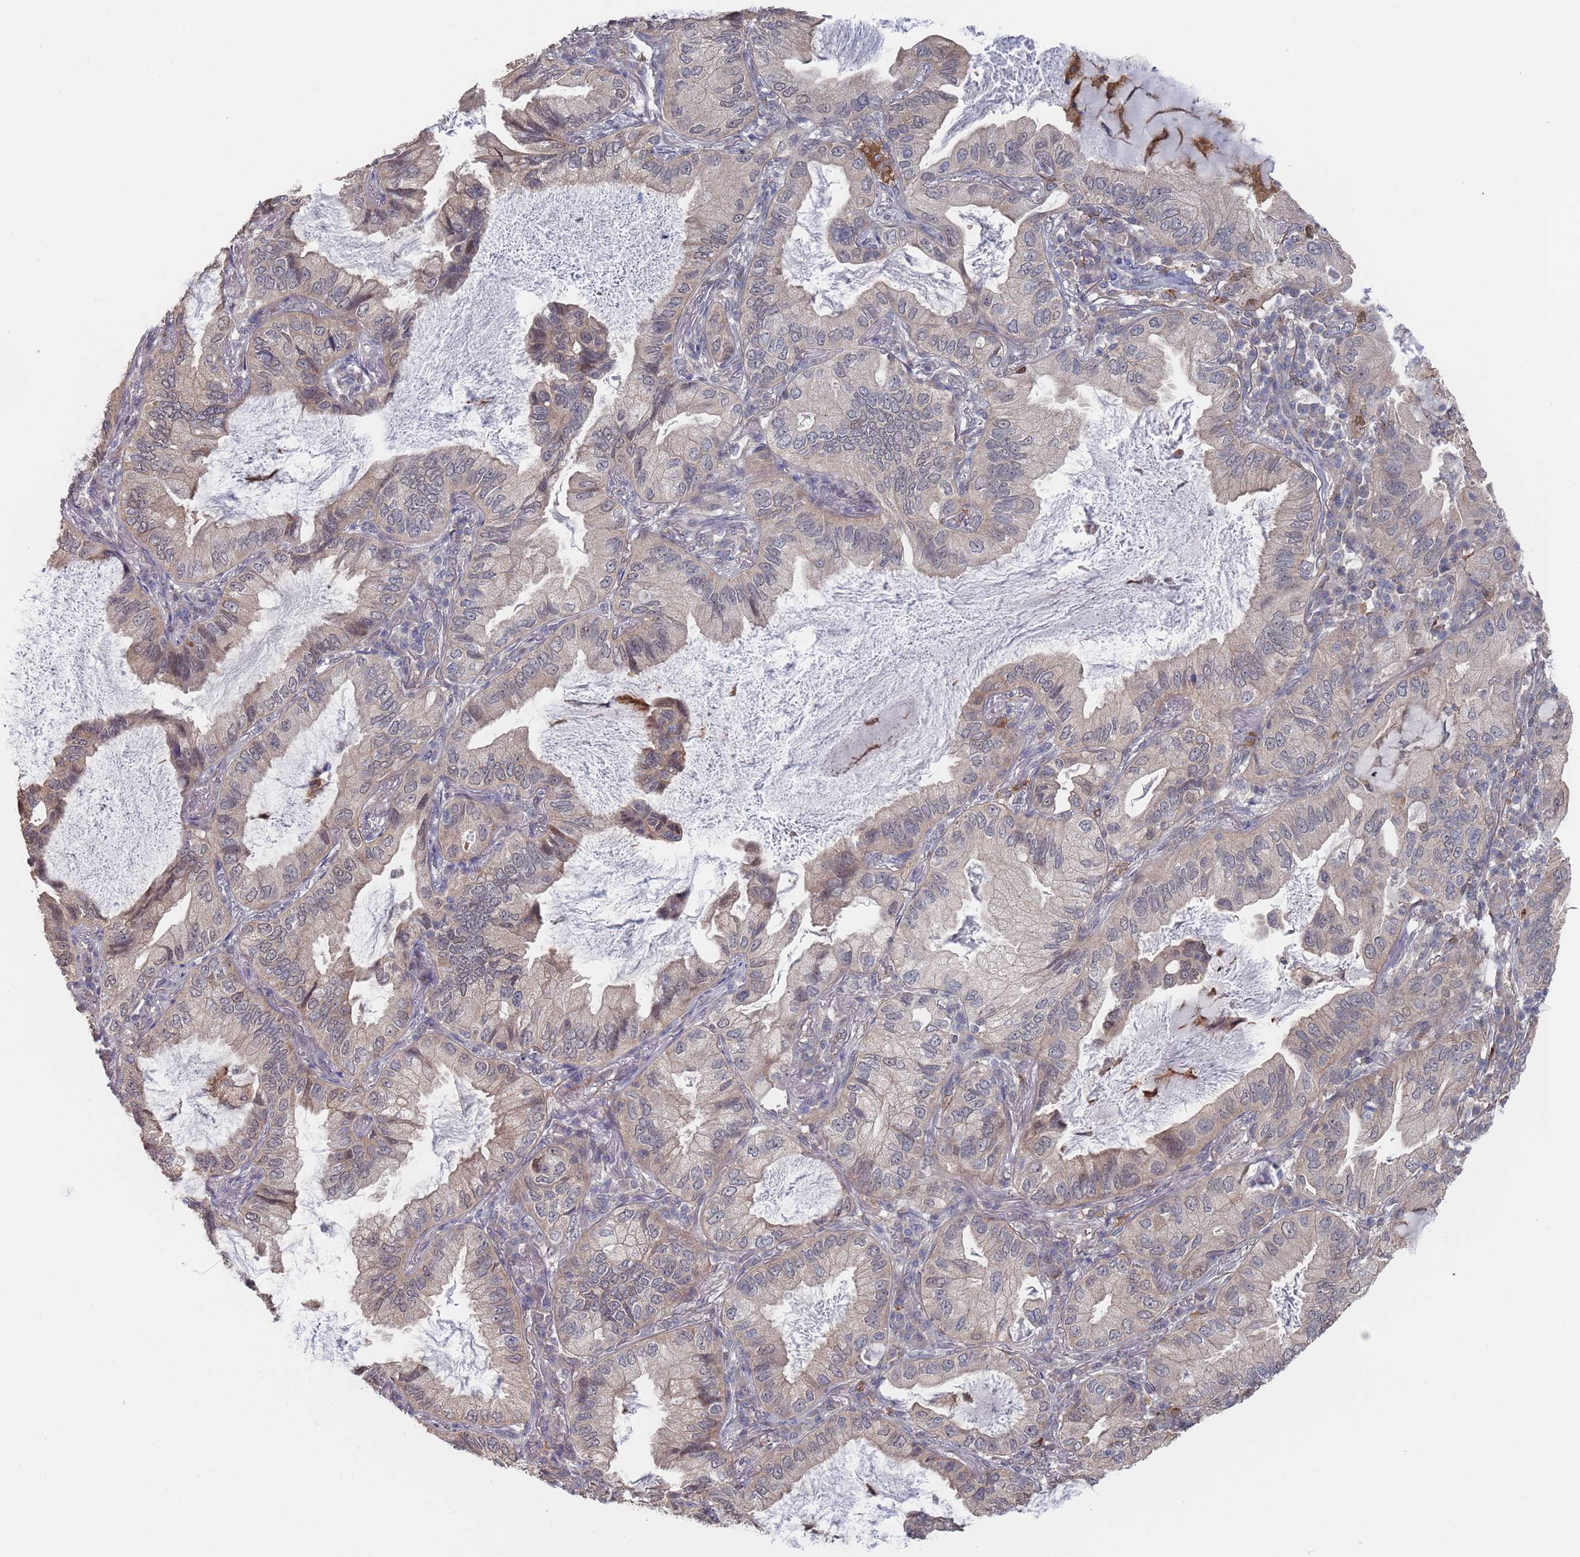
{"staining": {"intensity": "weak", "quantity": "<25%", "location": "nuclear"}, "tissue": "lung cancer", "cell_type": "Tumor cells", "image_type": "cancer", "snomed": [{"axis": "morphology", "description": "Adenocarcinoma, NOS"}, {"axis": "topography", "description": "Lung"}], "caption": "This is an immunohistochemistry image of human lung cancer. There is no positivity in tumor cells.", "gene": "DGKD", "patient": {"sex": "female", "age": 69}}